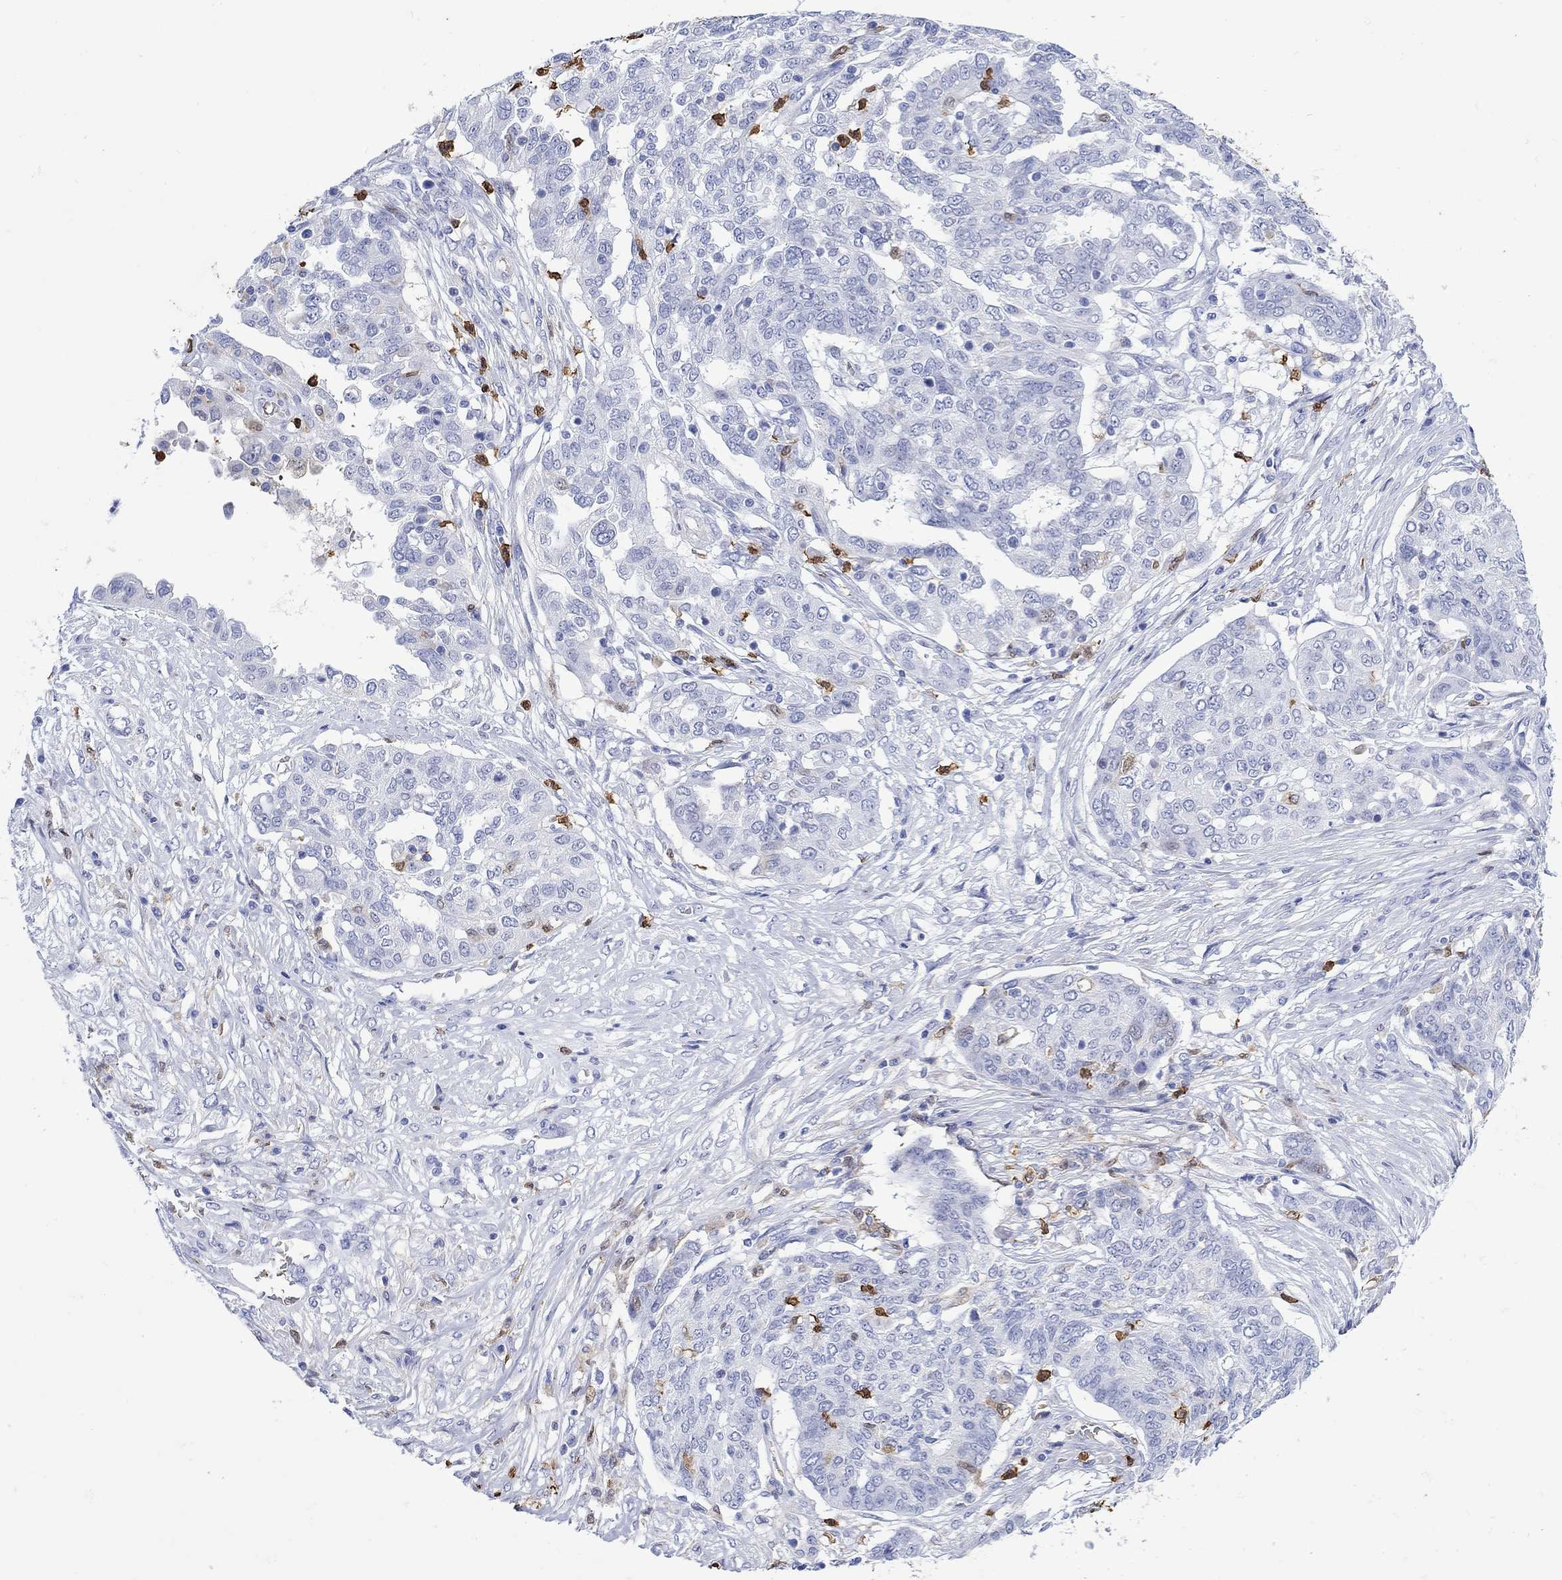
{"staining": {"intensity": "negative", "quantity": "none", "location": "none"}, "tissue": "ovarian cancer", "cell_type": "Tumor cells", "image_type": "cancer", "snomed": [{"axis": "morphology", "description": "Cystadenocarcinoma, serous, NOS"}, {"axis": "topography", "description": "Ovary"}], "caption": "Histopathology image shows no protein expression in tumor cells of serous cystadenocarcinoma (ovarian) tissue. (IHC, brightfield microscopy, high magnification).", "gene": "LINGO3", "patient": {"sex": "female", "age": 67}}